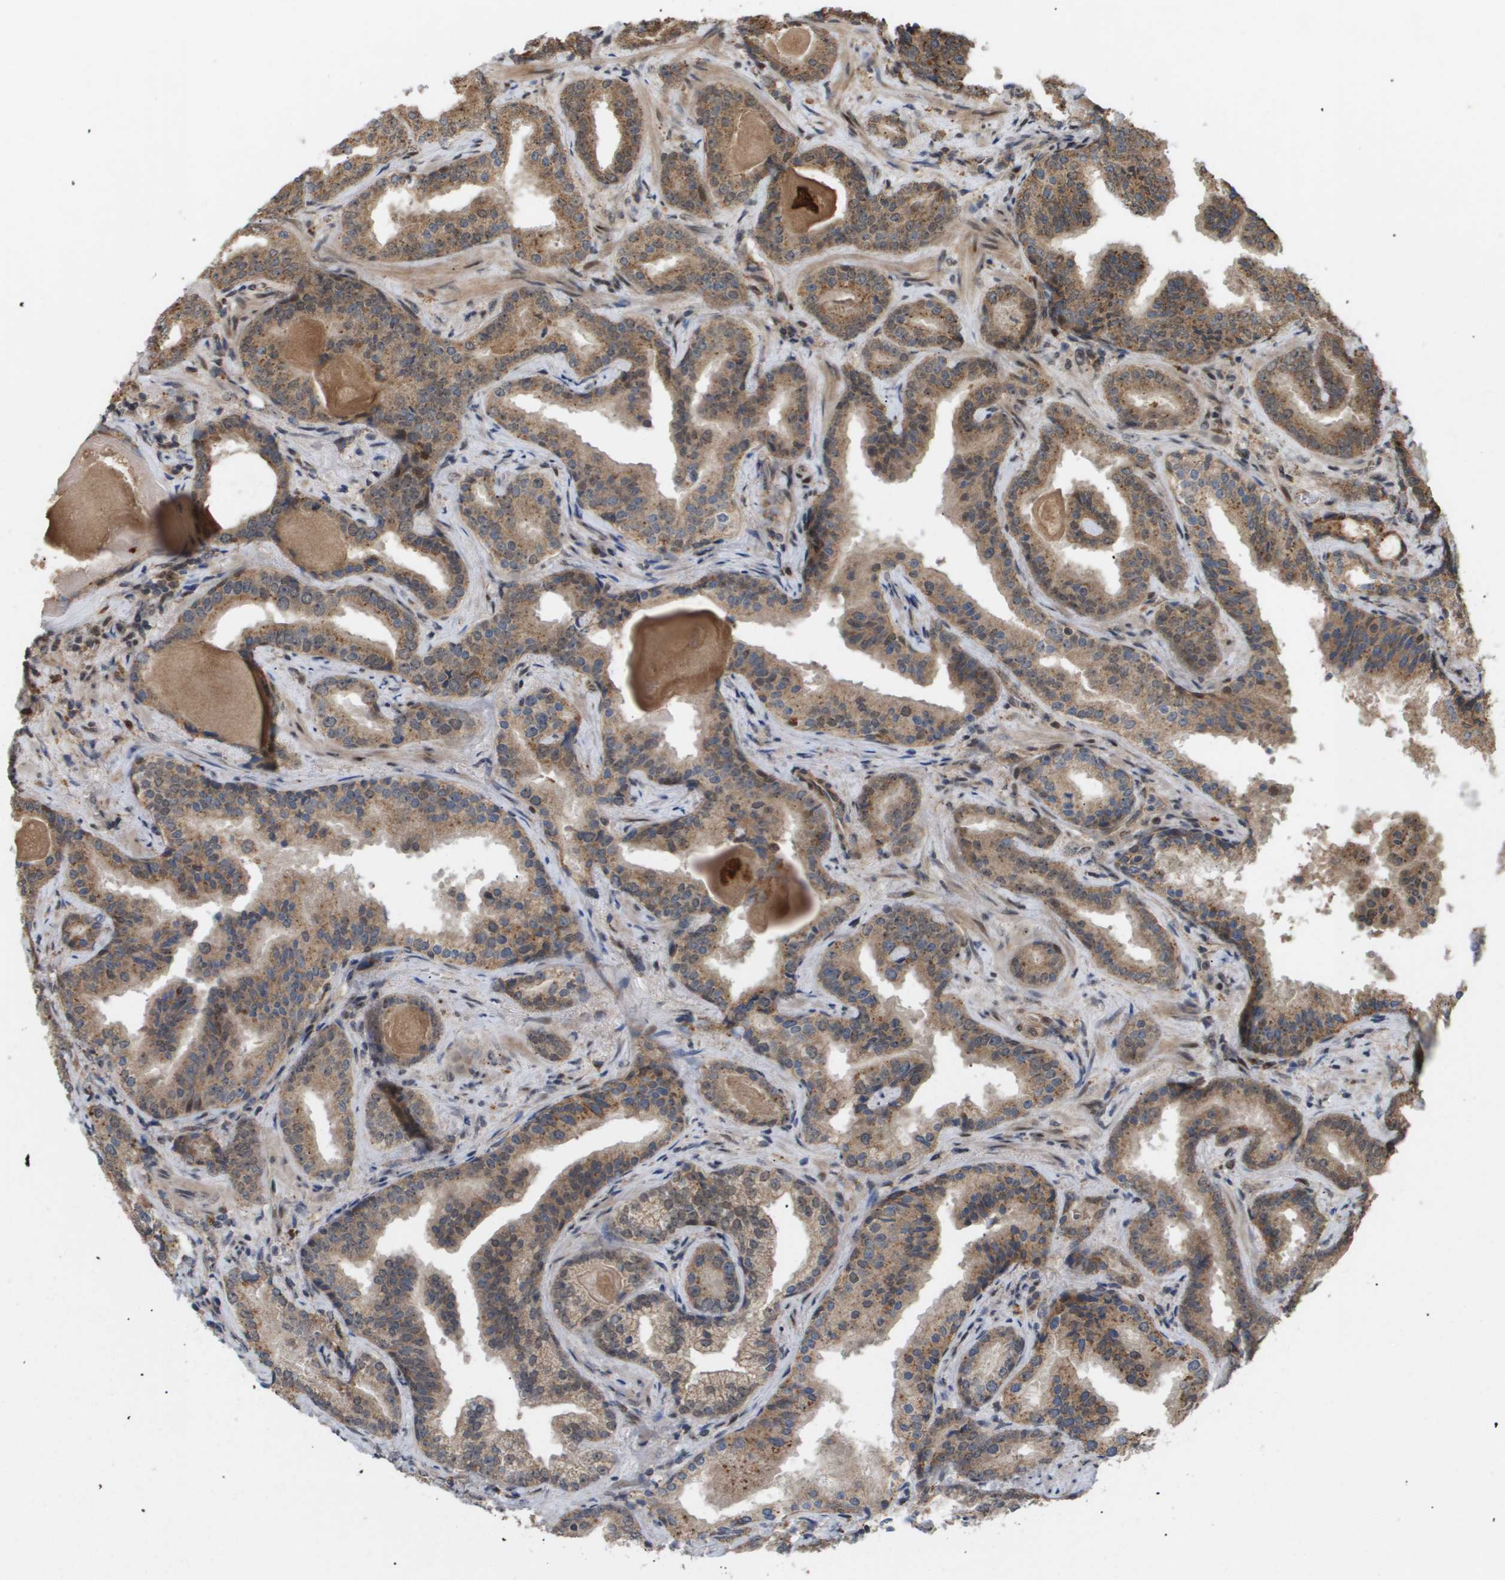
{"staining": {"intensity": "moderate", "quantity": ">75%", "location": "cytoplasmic/membranous"}, "tissue": "prostate cancer", "cell_type": "Tumor cells", "image_type": "cancer", "snomed": [{"axis": "morphology", "description": "Adenocarcinoma, Low grade"}, {"axis": "topography", "description": "Prostate"}], "caption": "Moderate cytoplasmic/membranous expression for a protein is present in approximately >75% of tumor cells of prostate cancer (low-grade adenocarcinoma) using IHC.", "gene": "PDGFB", "patient": {"sex": "male", "age": 60}}